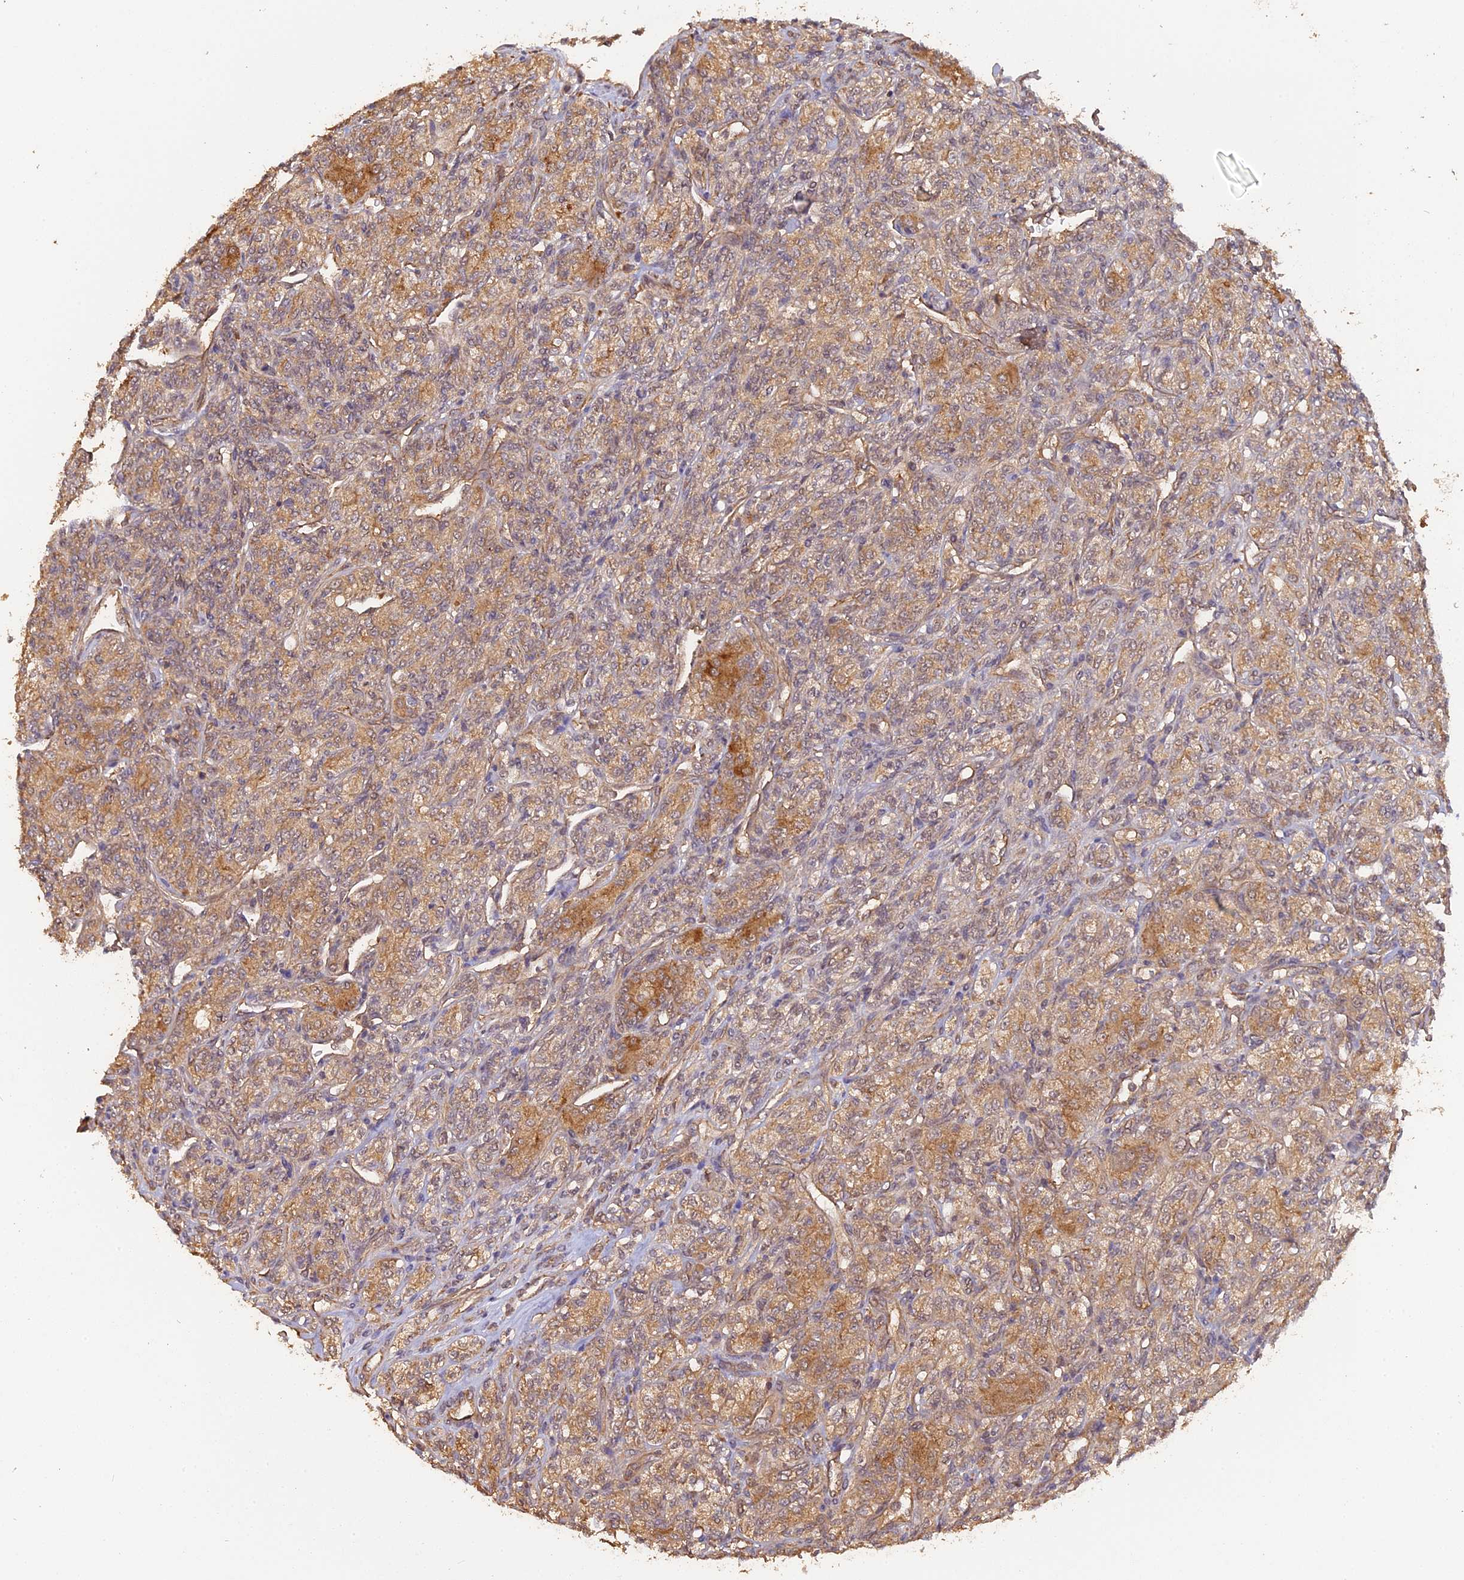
{"staining": {"intensity": "moderate", "quantity": ">75%", "location": "cytoplasmic/membranous"}, "tissue": "renal cancer", "cell_type": "Tumor cells", "image_type": "cancer", "snomed": [{"axis": "morphology", "description": "Adenocarcinoma, NOS"}, {"axis": "topography", "description": "Kidney"}], "caption": "Immunohistochemical staining of human renal cancer (adenocarcinoma) shows medium levels of moderate cytoplasmic/membranous protein expression in approximately >75% of tumor cells.", "gene": "ARHGAP40", "patient": {"sex": "male", "age": 77}}